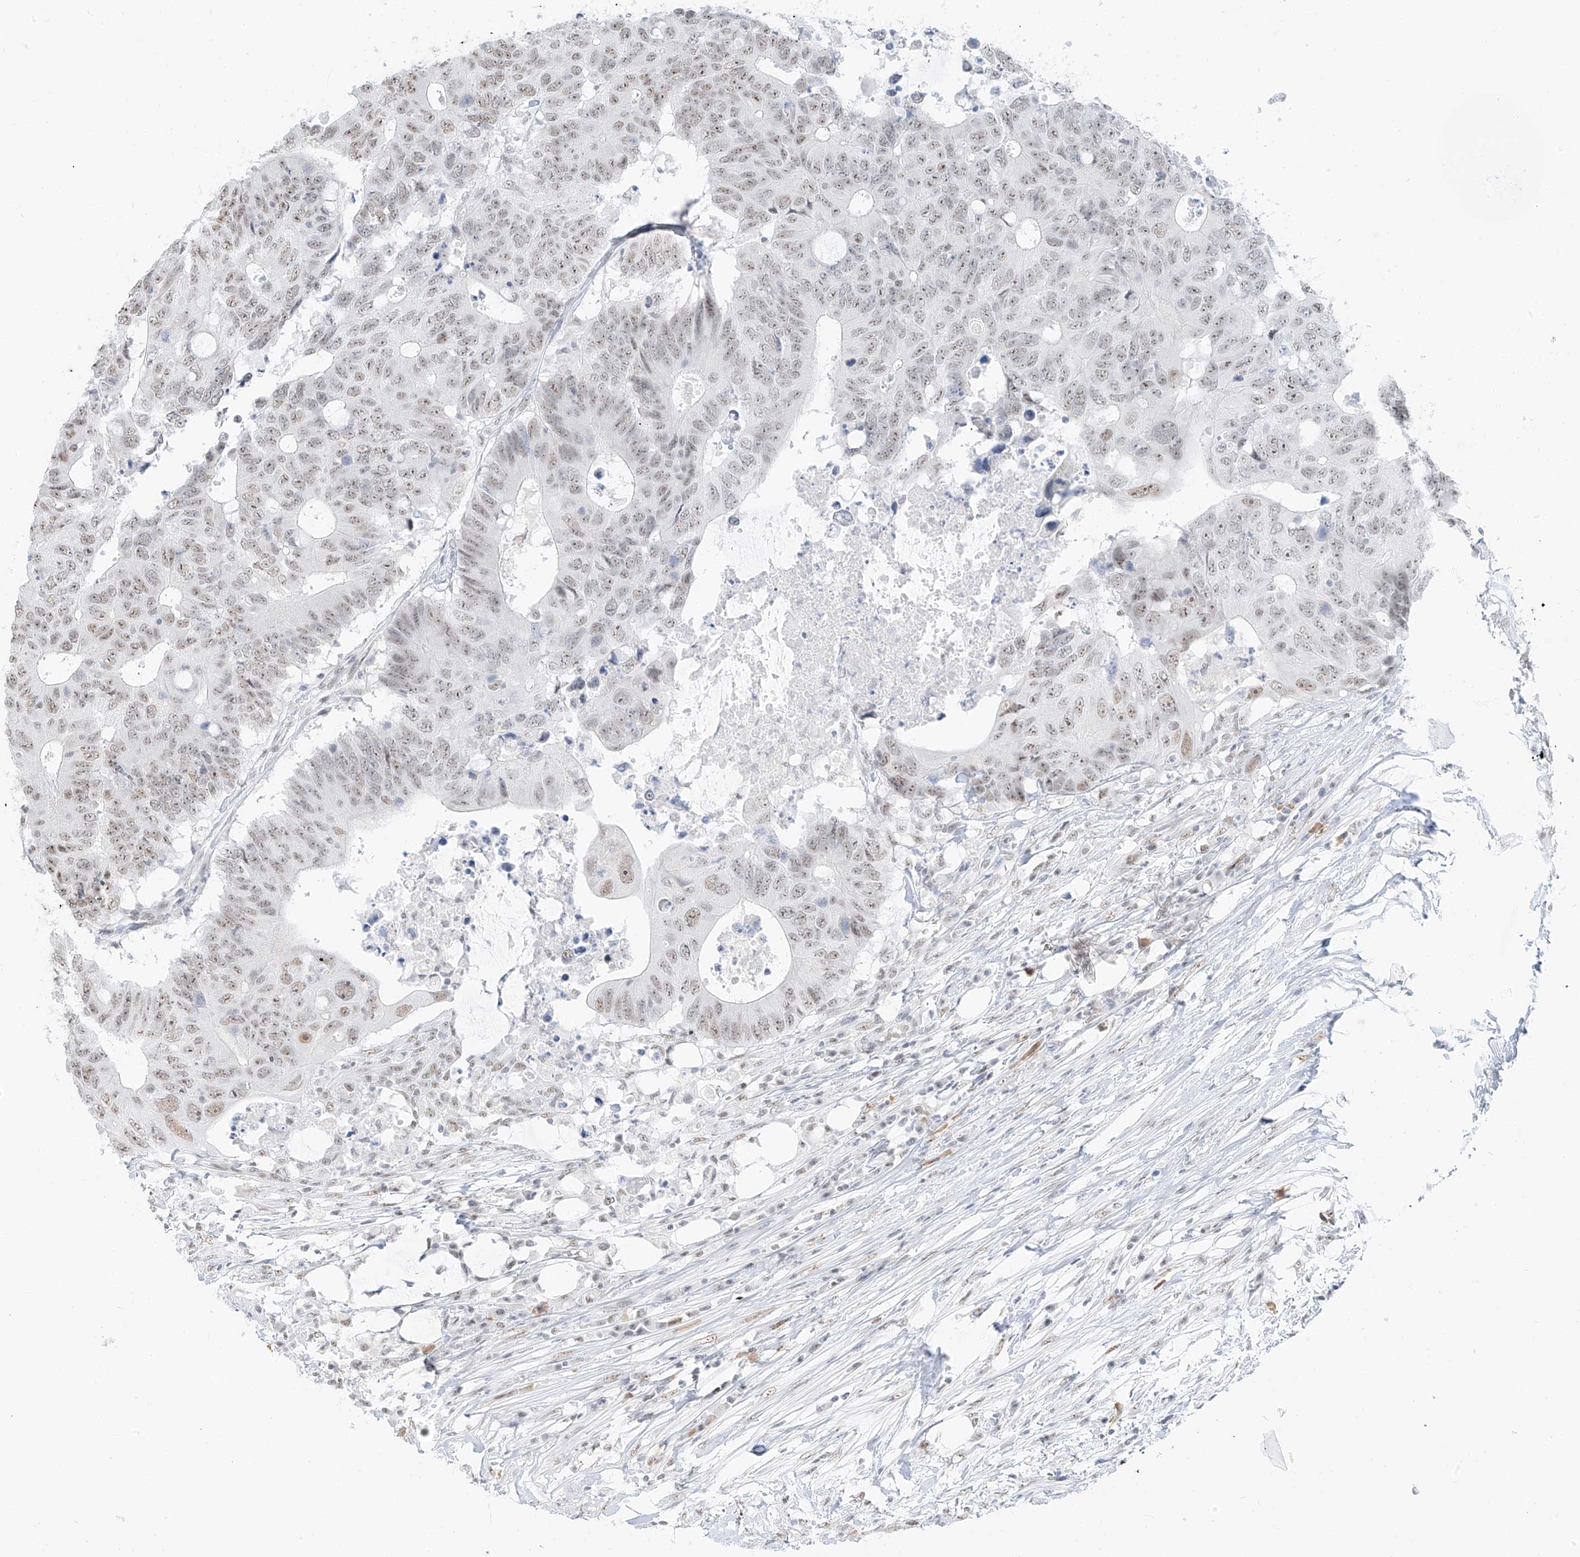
{"staining": {"intensity": "weak", "quantity": ">75%", "location": "nuclear"}, "tissue": "colorectal cancer", "cell_type": "Tumor cells", "image_type": "cancer", "snomed": [{"axis": "morphology", "description": "Adenocarcinoma, NOS"}, {"axis": "topography", "description": "Colon"}], "caption": "Colorectal adenocarcinoma stained with immunohistochemistry (IHC) demonstrates weak nuclear staining in about >75% of tumor cells. Nuclei are stained in blue.", "gene": "PGC", "patient": {"sex": "male", "age": 71}}